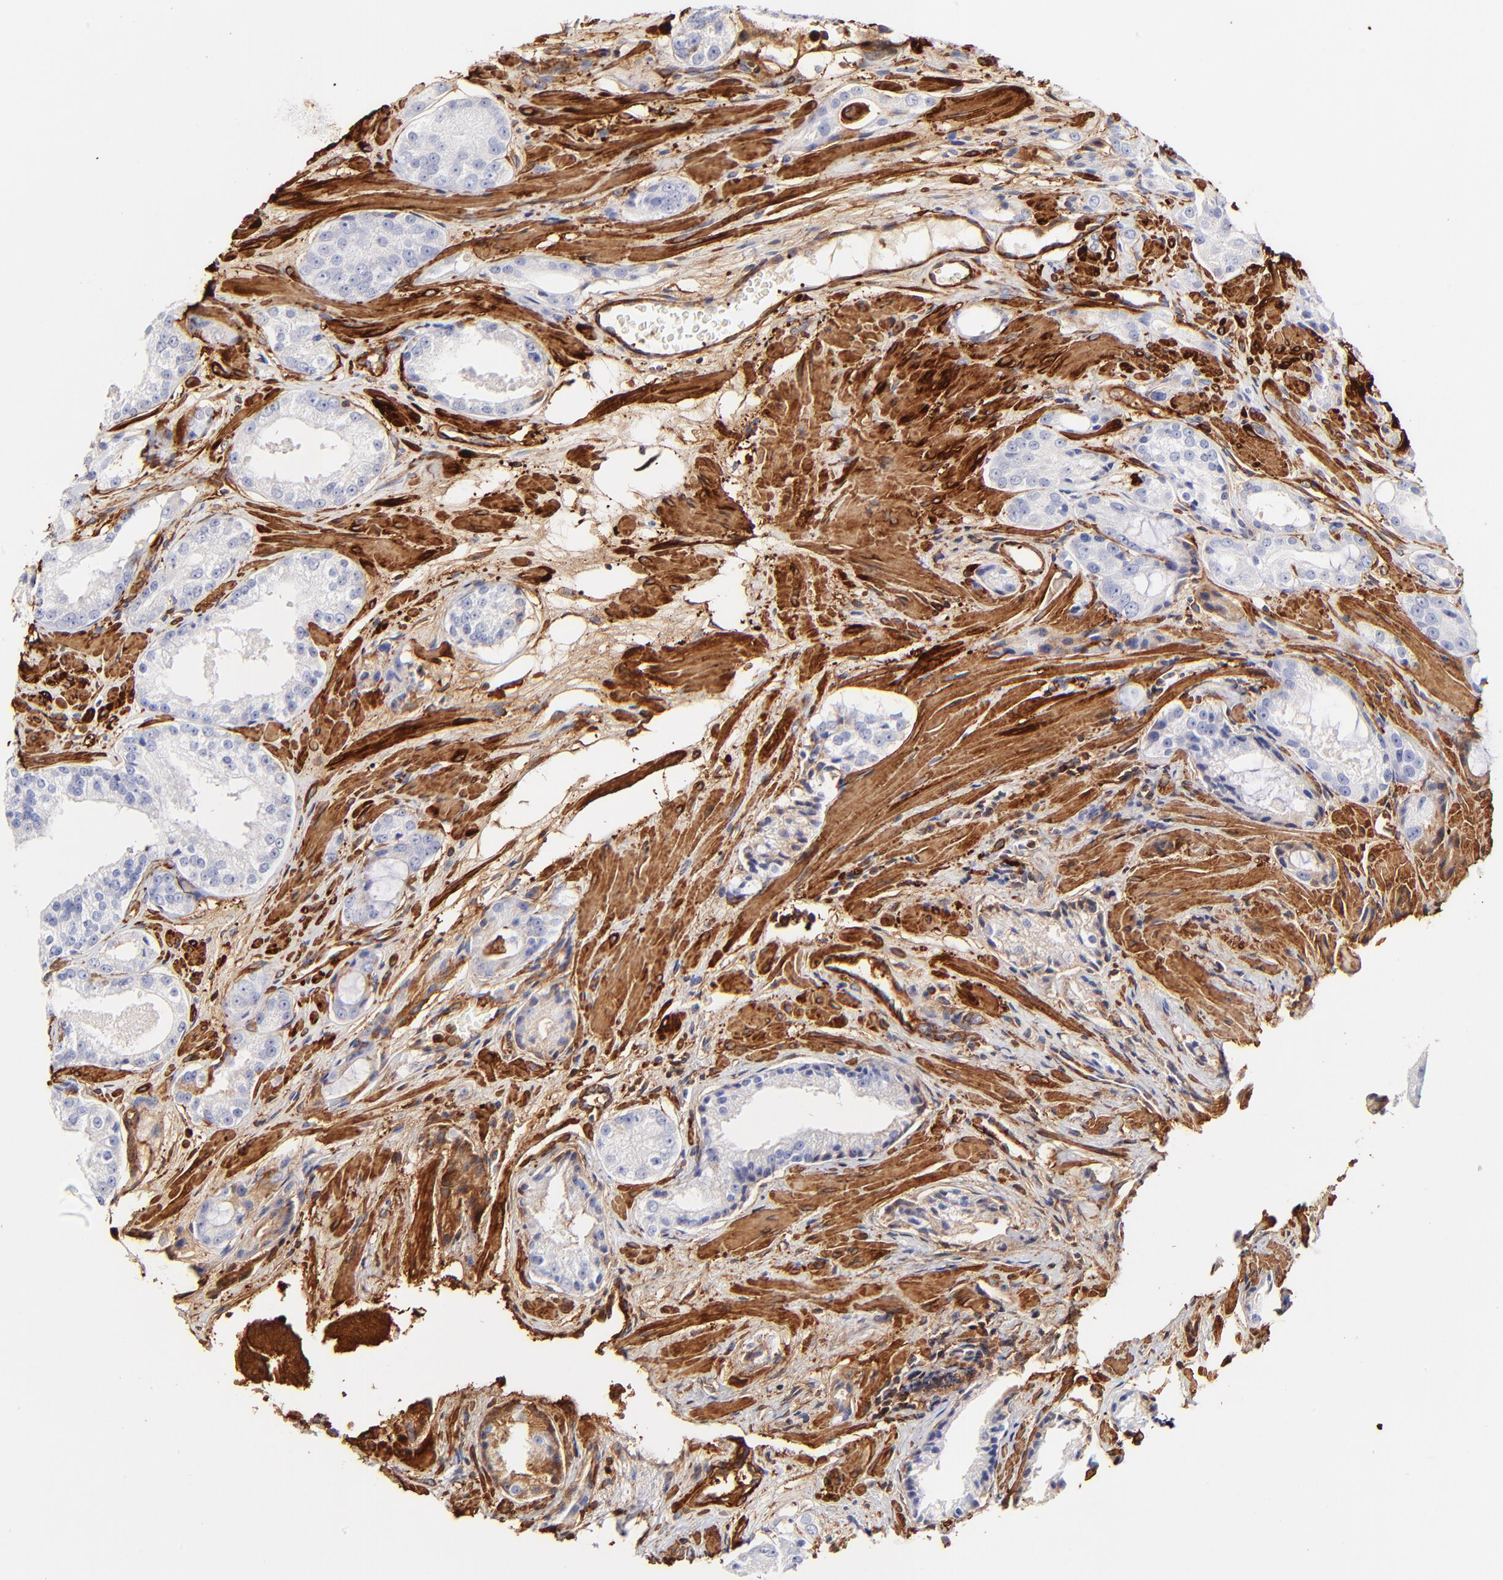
{"staining": {"intensity": "negative", "quantity": "none", "location": "none"}, "tissue": "prostate cancer", "cell_type": "Tumor cells", "image_type": "cancer", "snomed": [{"axis": "morphology", "description": "Adenocarcinoma, Medium grade"}, {"axis": "topography", "description": "Prostate"}], "caption": "Tumor cells are negative for brown protein staining in prostate cancer (medium-grade adenocarcinoma).", "gene": "FLNA", "patient": {"sex": "male", "age": 60}}